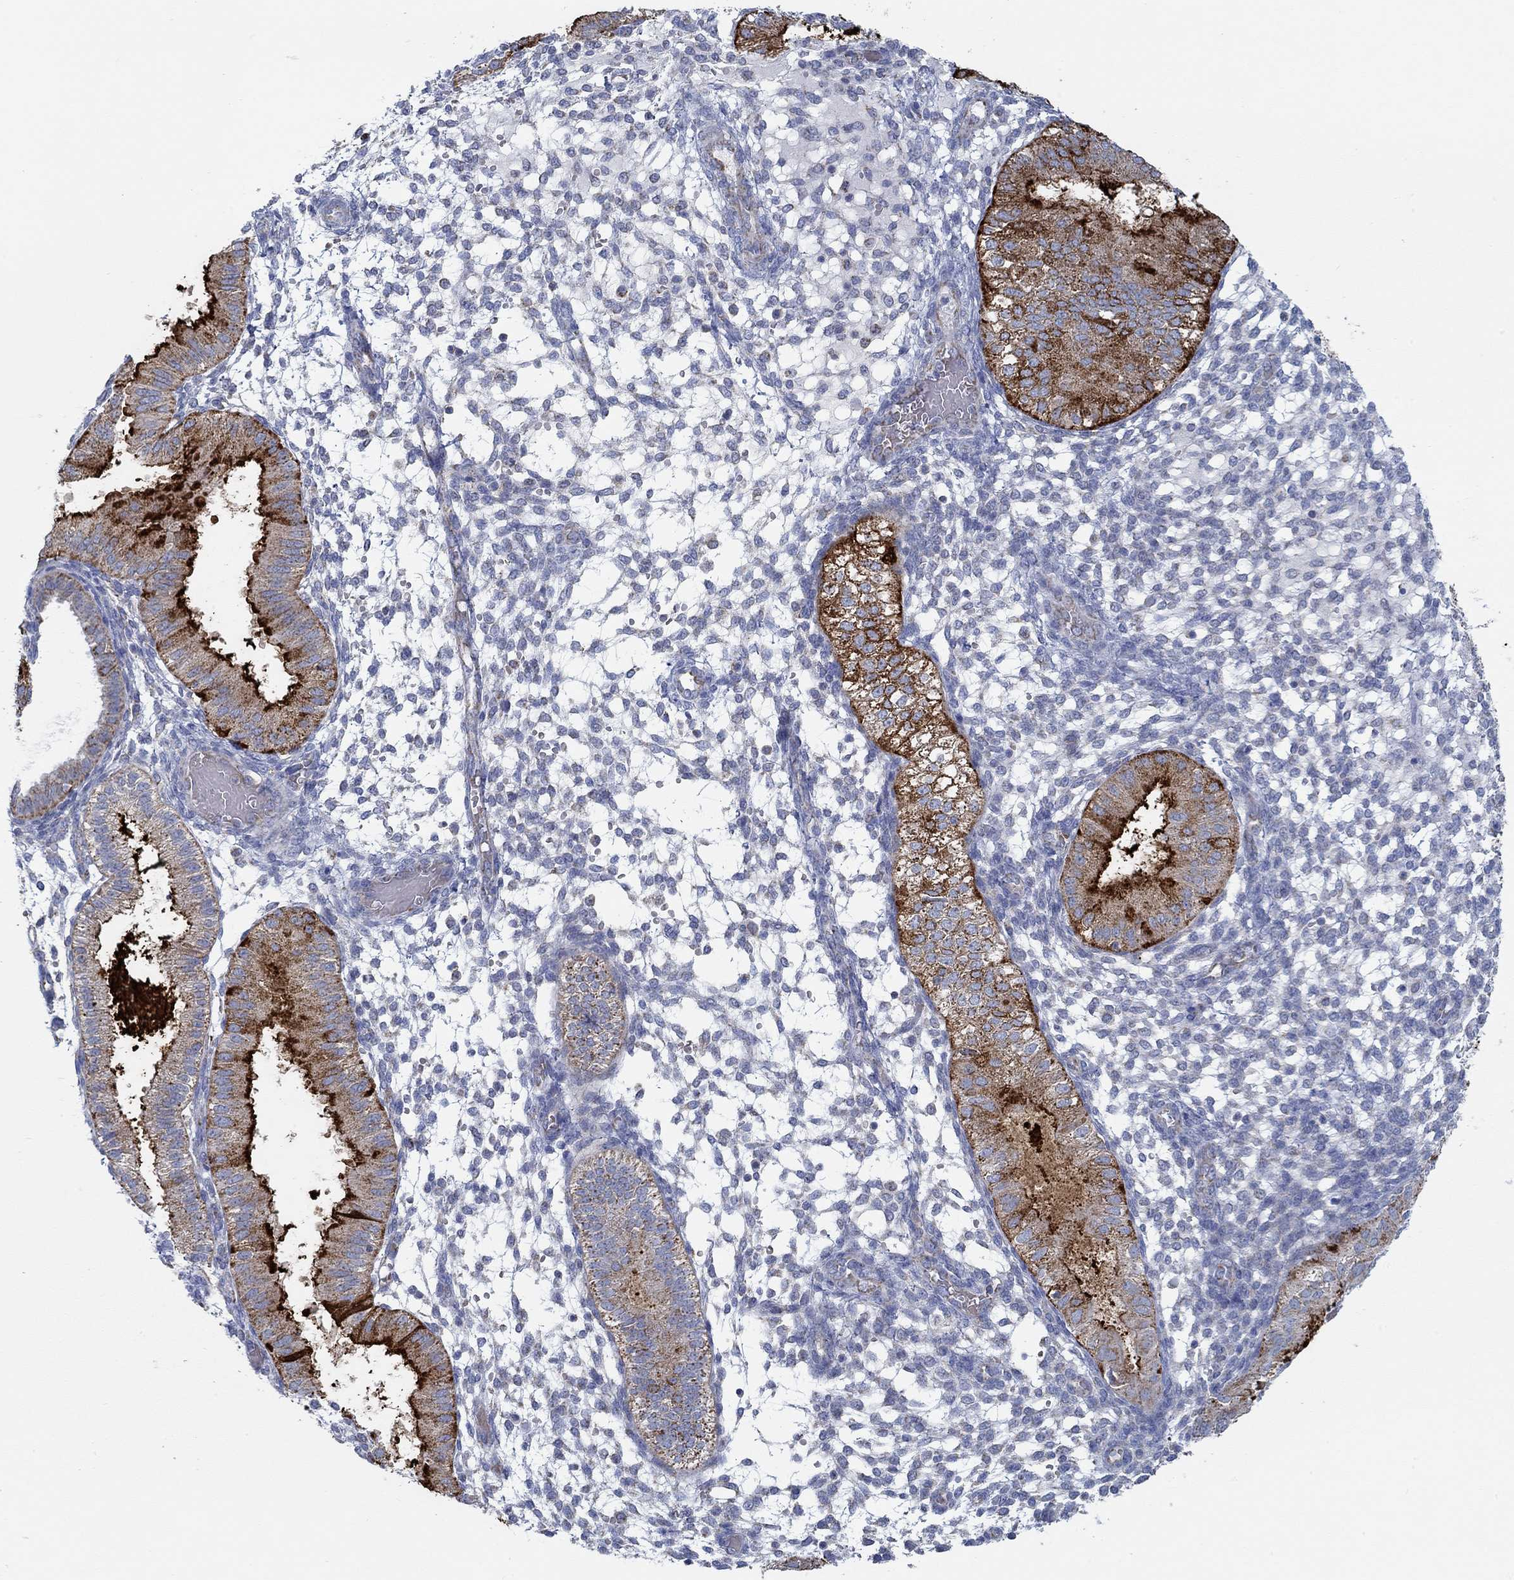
{"staining": {"intensity": "negative", "quantity": "none", "location": "none"}, "tissue": "endometrium", "cell_type": "Cells in endometrial stroma", "image_type": "normal", "snomed": [{"axis": "morphology", "description": "Normal tissue, NOS"}, {"axis": "topography", "description": "Endometrium"}], "caption": "An immunohistochemistry (IHC) histopathology image of normal endometrium is shown. There is no staining in cells in endometrial stroma of endometrium.", "gene": "GLOD5", "patient": {"sex": "female", "age": 43}}